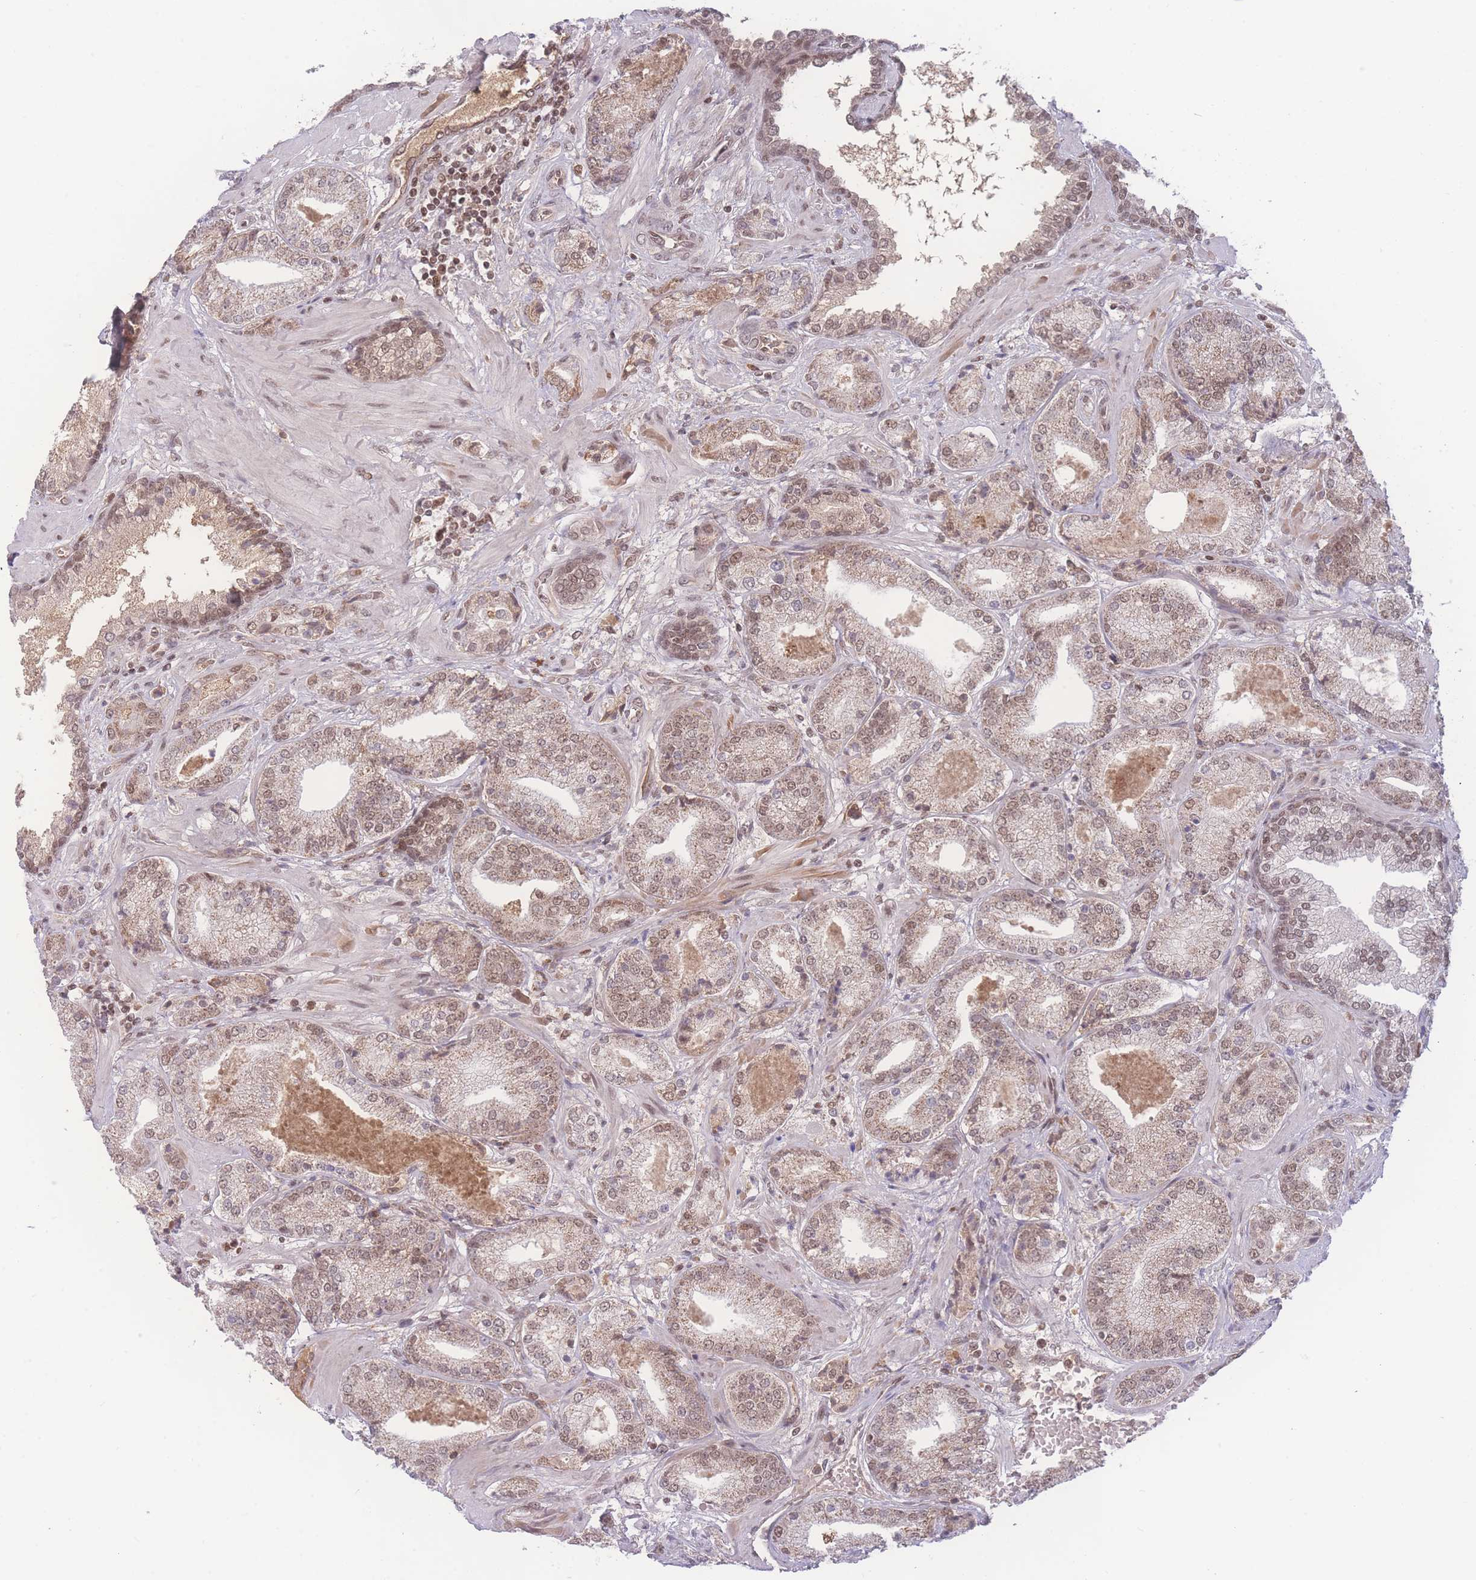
{"staining": {"intensity": "weak", "quantity": ">75%", "location": "cytoplasmic/membranous,nuclear"}, "tissue": "prostate cancer", "cell_type": "Tumor cells", "image_type": "cancer", "snomed": [{"axis": "morphology", "description": "Adenocarcinoma, High grade"}, {"axis": "topography", "description": "Prostate"}], "caption": "A high-resolution micrograph shows immunohistochemistry staining of adenocarcinoma (high-grade) (prostate), which shows weak cytoplasmic/membranous and nuclear expression in about >75% of tumor cells.", "gene": "RAVER1", "patient": {"sex": "male", "age": 63}}